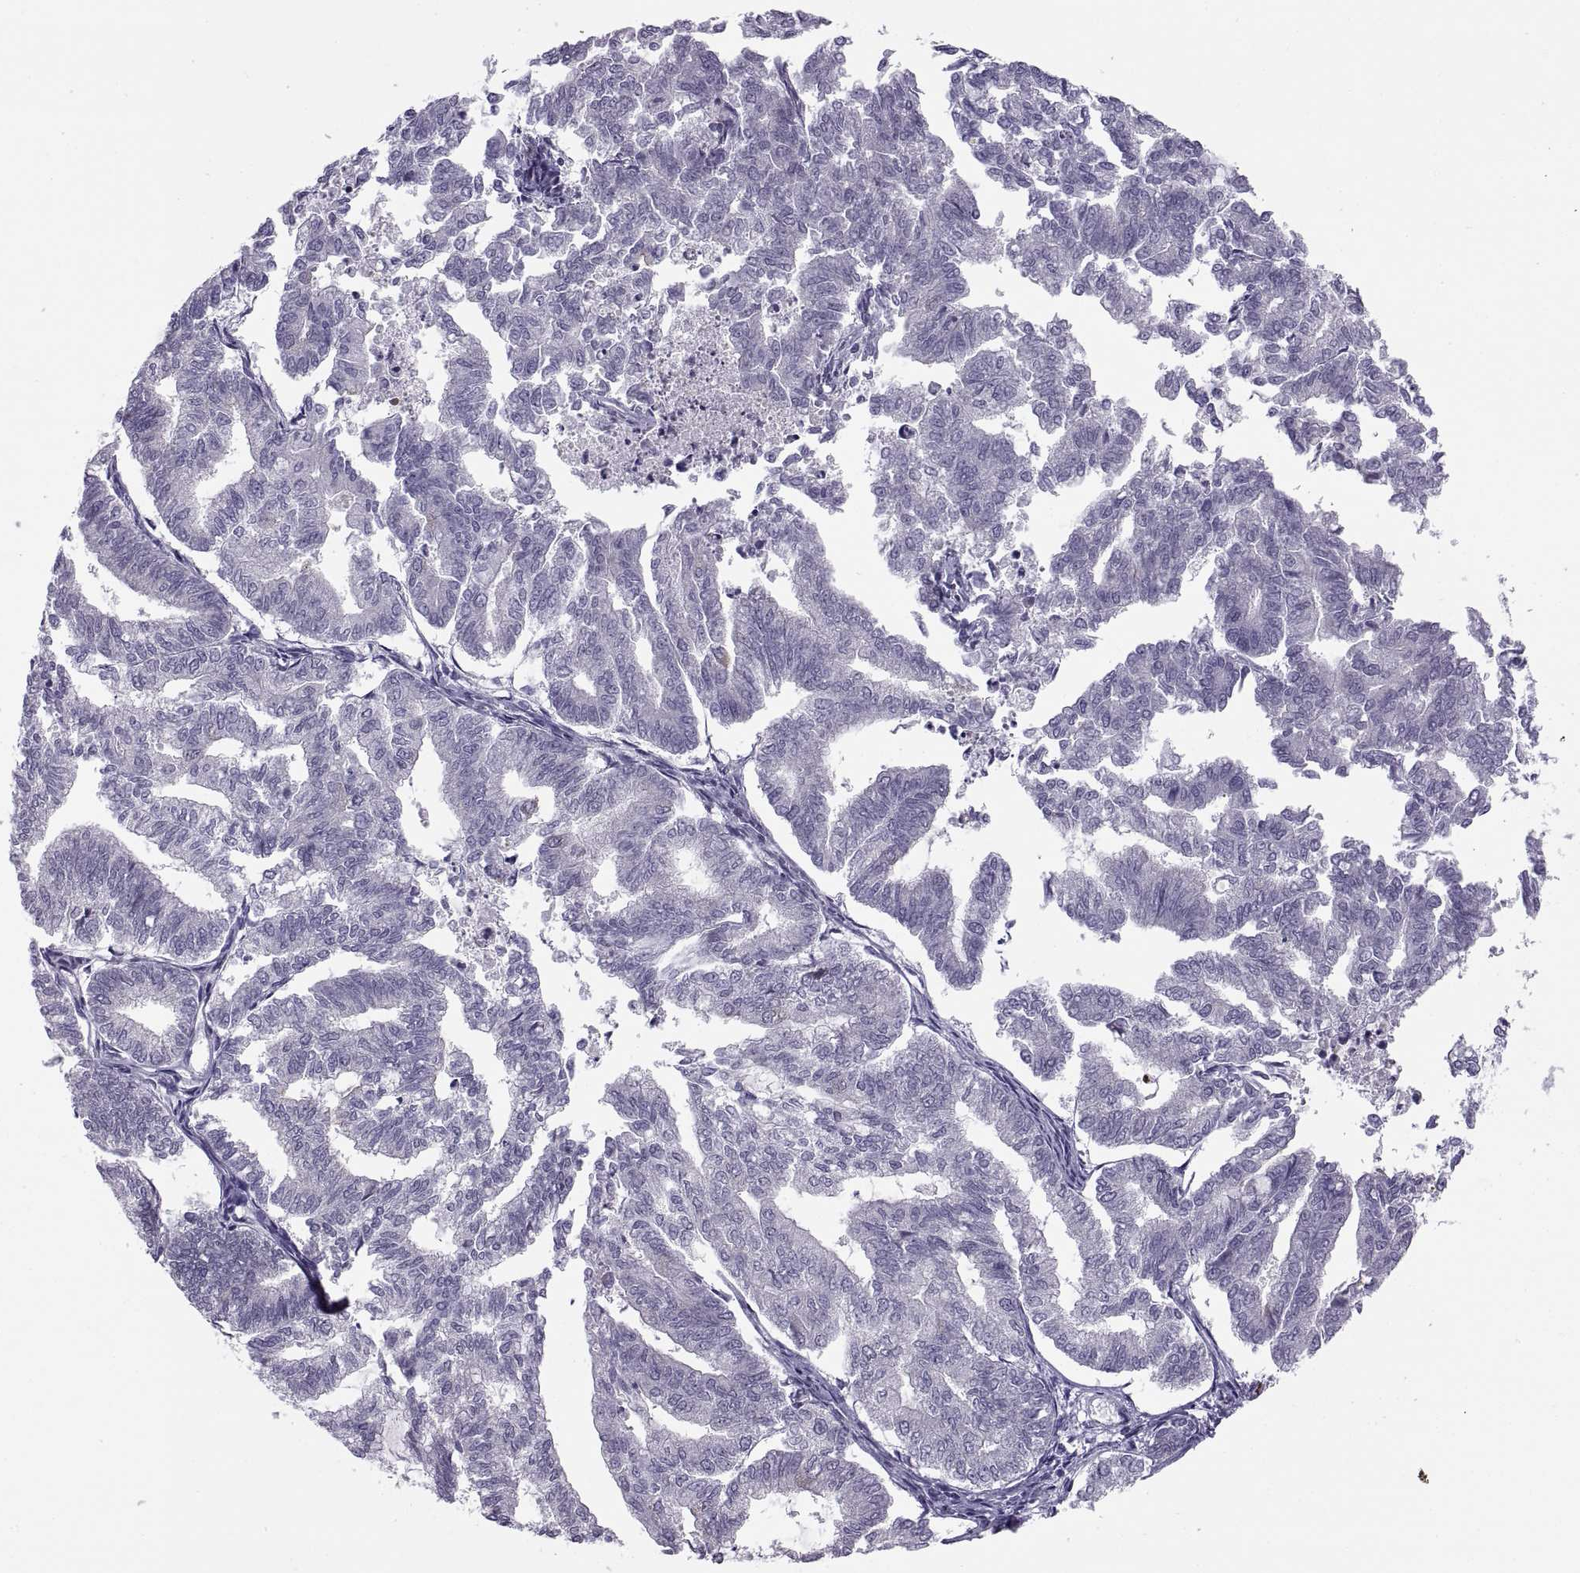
{"staining": {"intensity": "negative", "quantity": "none", "location": "none"}, "tissue": "endometrial cancer", "cell_type": "Tumor cells", "image_type": "cancer", "snomed": [{"axis": "morphology", "description": "Adenocarcinoma, NOS"}, {"axis": "topography", "description": "Endometrium"}], "caption": "DAB (3,3'-diaminobenzidine) immunohistochemical staining of human adenocarcinoma (endometrial) displays no significant staining in tumor cells.", "gene": "TTC21A", "patient": {"sex": "female", "age": 79}}